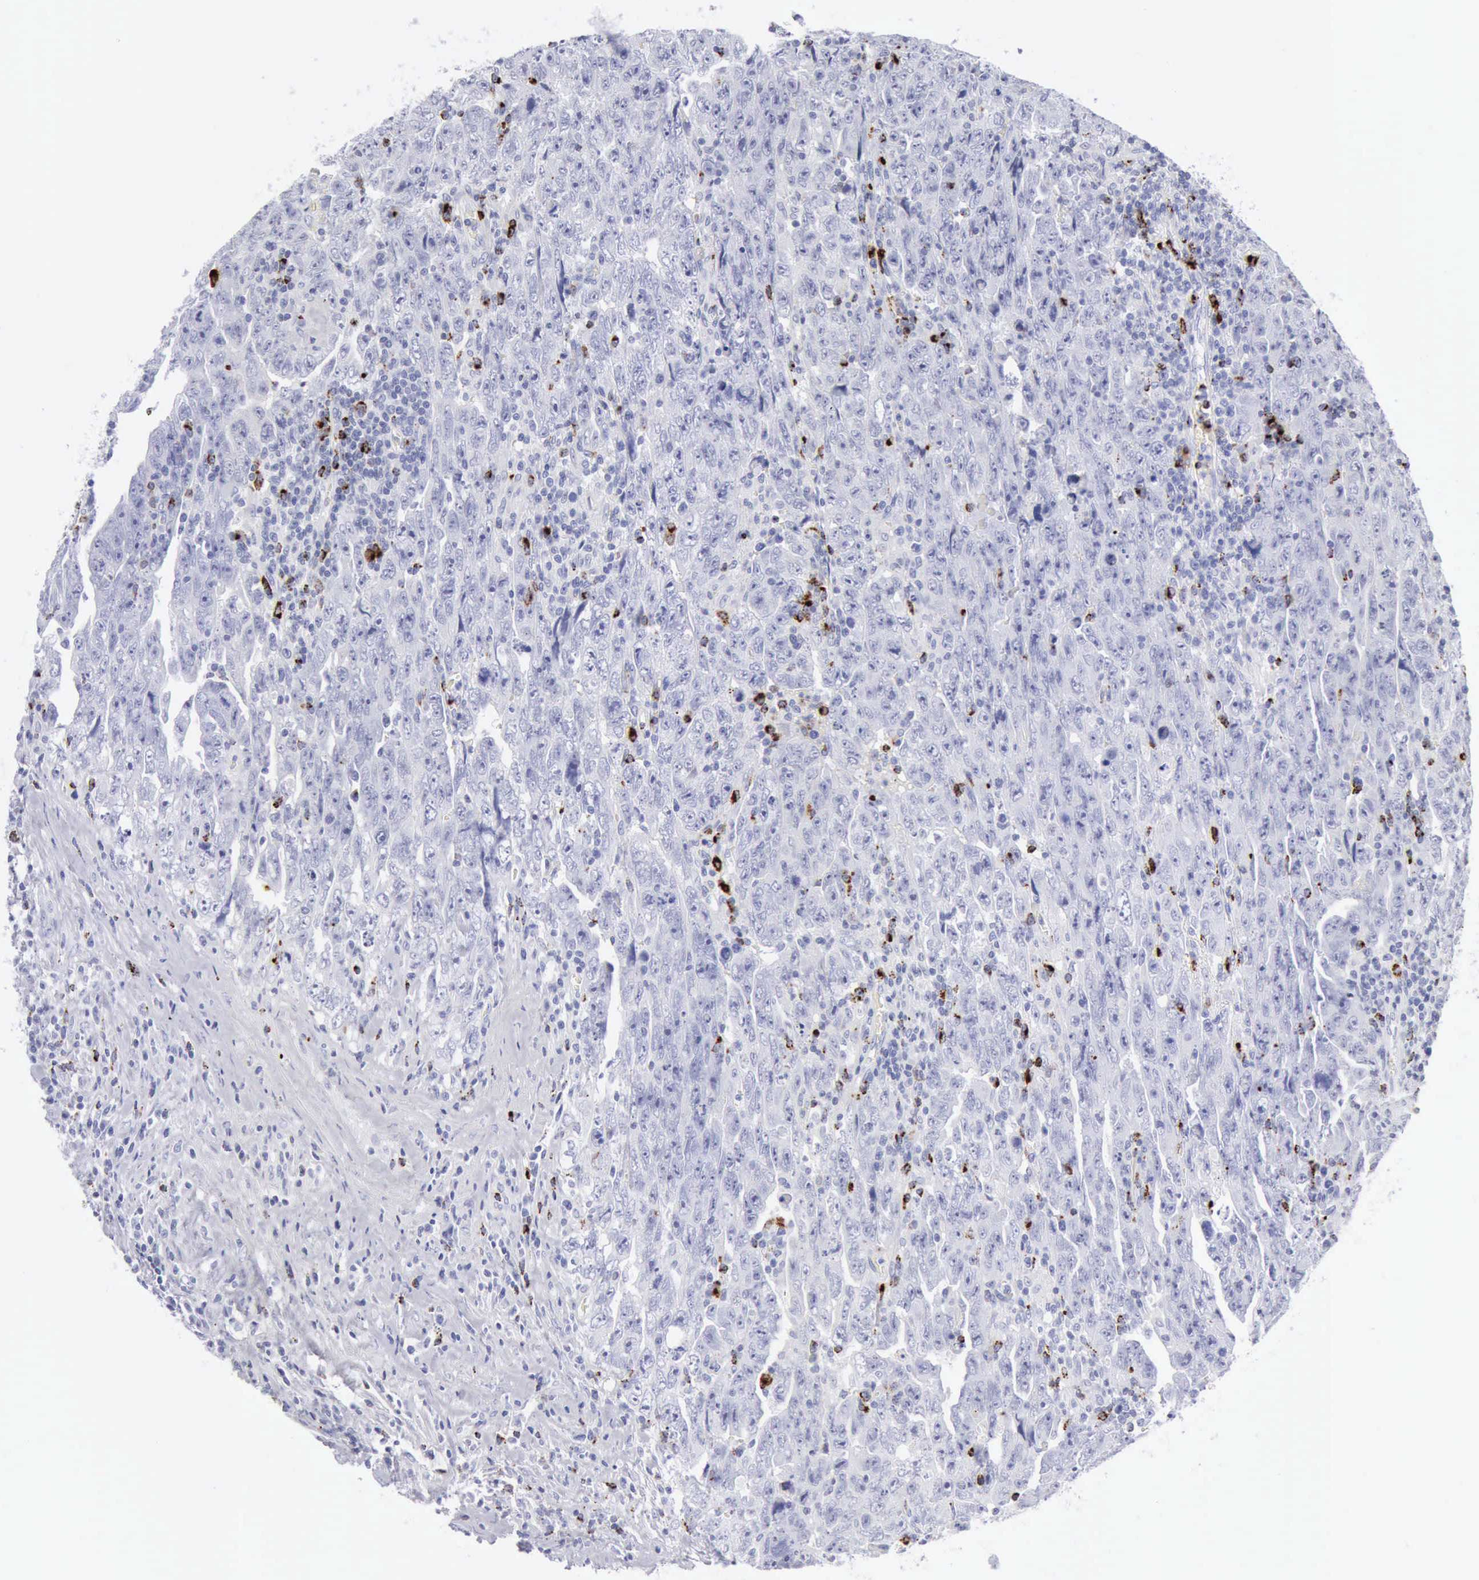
{"staining": {"intensity": "negative", "quantity": "none", "location": "none"}, "tissue": "testis cancer", "cell_type": "Tumor cells", "image_type": "cancer", "snomed": [{"axis": "morphology", "description": "Carcinoma, Embryonal, NOS"}, {"axis": "topography", "description": "Testis"}], "caption": "A high-resolution photomicrograph shows immunohistochemistry staining of testis cancer, which shows no significant expression in tumor cells.", "gene": "GZMB", "patient": {"sex": "male", "age": 28}}